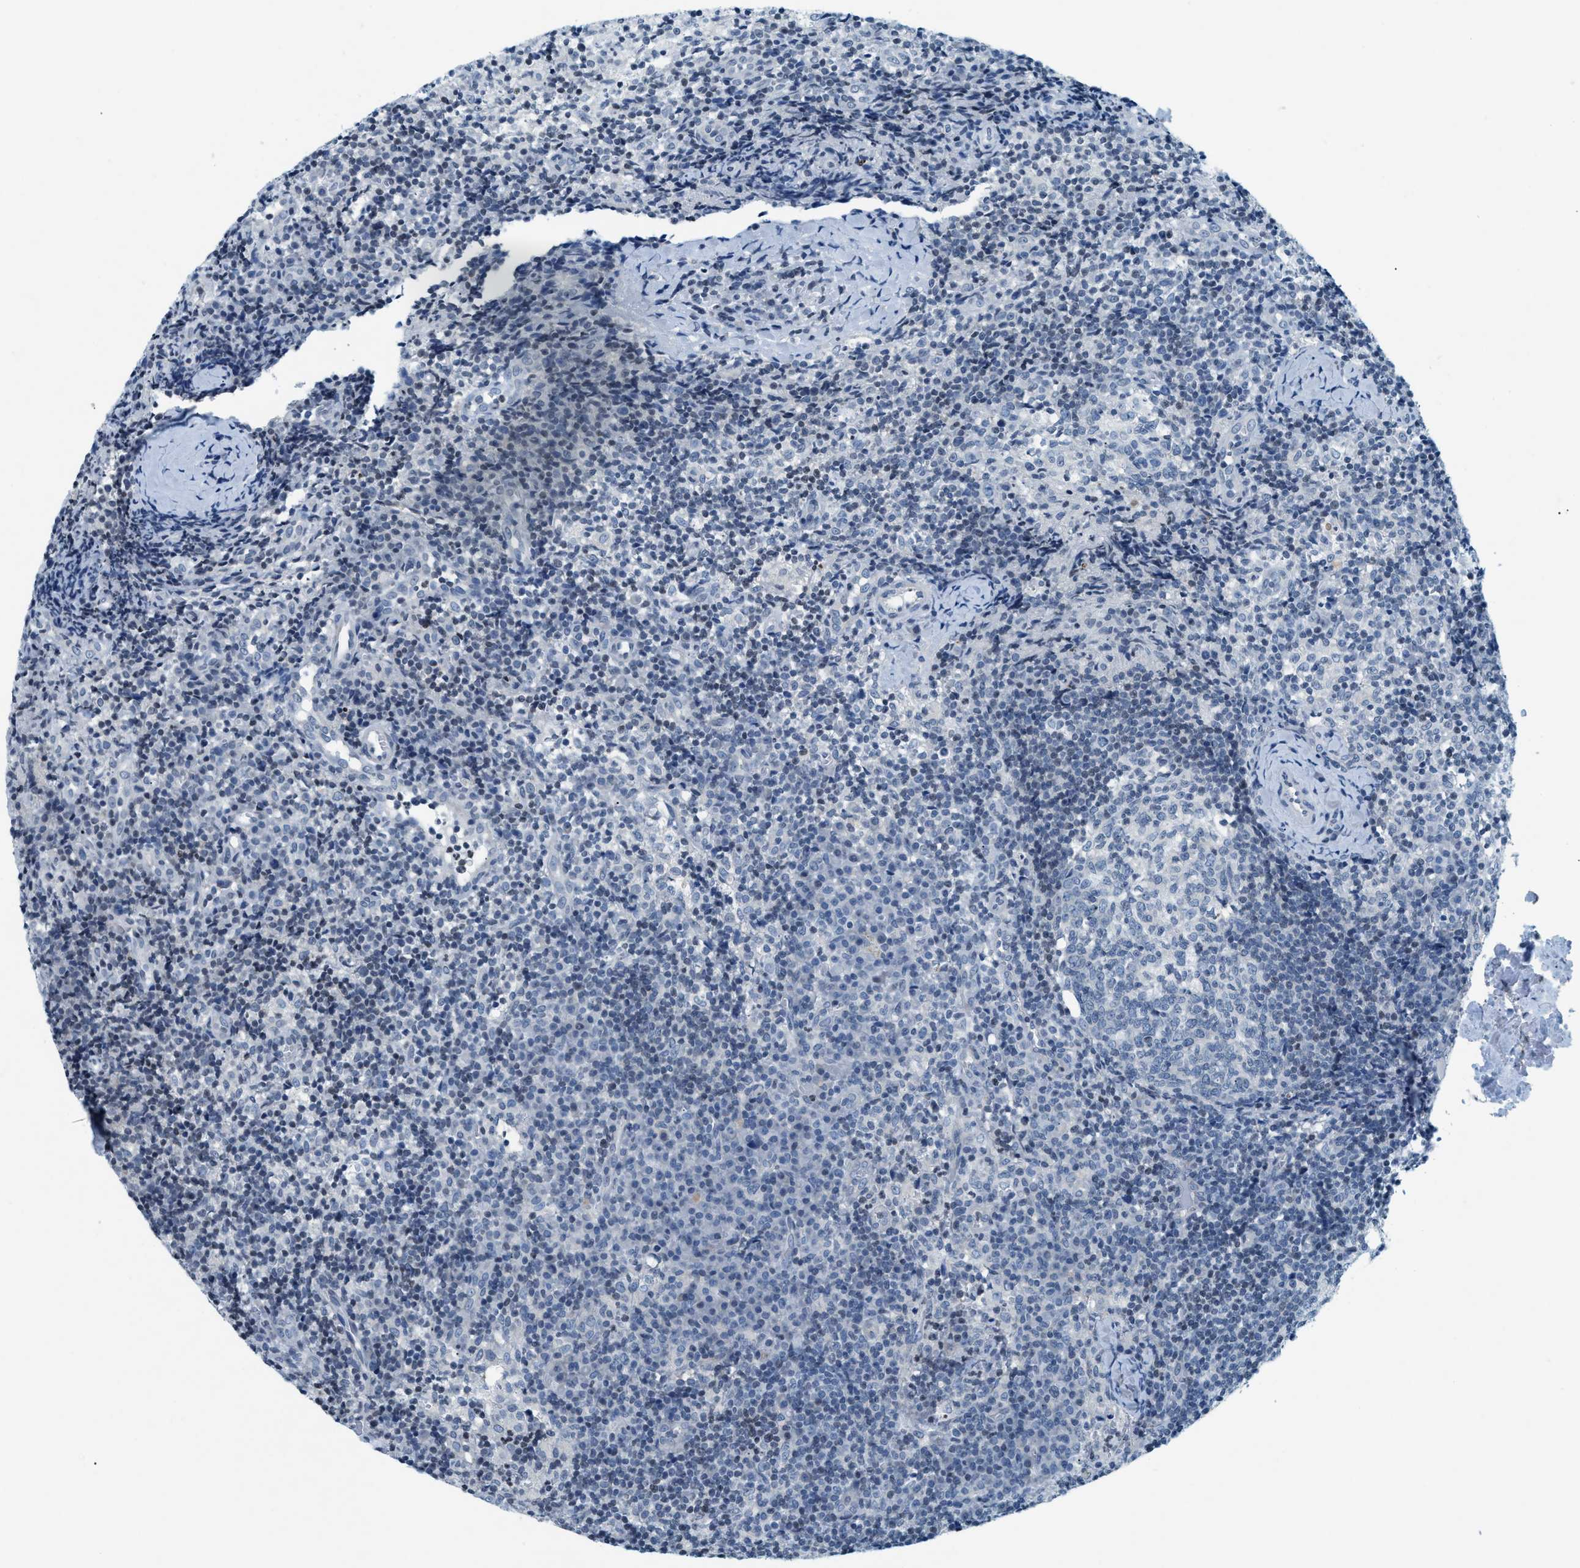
{"staining": {"intensity": "negative", "quantity": "none", "location": "none"}, "tissue": "lymph node", "cell_type": "Germinal center cells", "image_type": "normal", "snomed": [{"axis": "morphology", "description": "Normal tissue, NOS"}, {"axis": "morphology", "description": "Inflammation, NOS"}, {"axis": "topography", "description": "Lymph node"}], "caption": "The photomicrograph shows no significant positivity in germinal center cells of lymph node.", "gene": "UVRAG", "patient": {"sex": "male", "age": 55}}